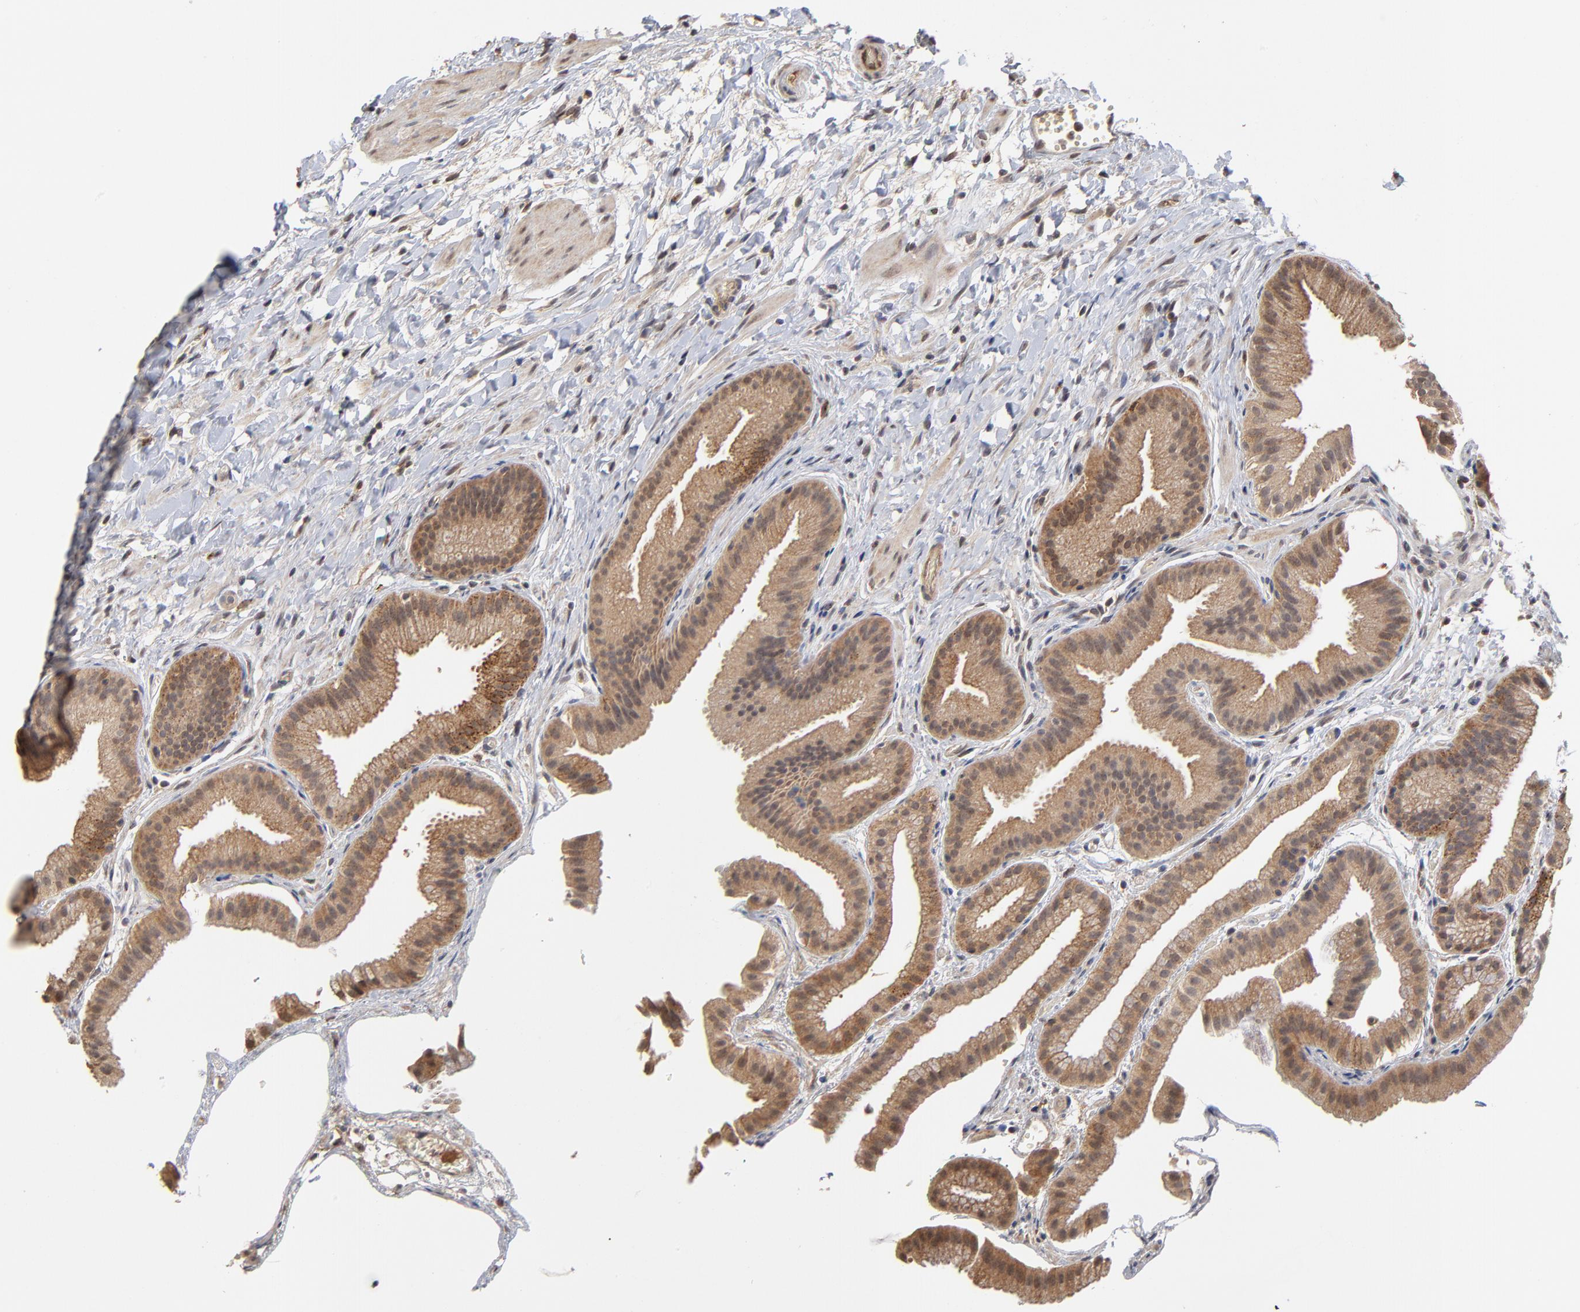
{"staining": {"intensity": "strong", "quantity": ">75%", "location": "cytoplasmic/membranous"}, "tissue": "gallbladder", "cell_type": "Glandular cells", "image_type": "normal", "snomed": [{"axis": "morphology", "description": "Normal tissue, NOS"}, {"axis": "topography", "description": "Gallbladder"}], "caption": "Immunohistochemistry image of normal gallbladder stained for a protein (brown), which exhibits high levels of strong cytoplasmic/membranous positivity in about >75% of glandular cells.", "gene": "ASB8", "patient": {"sex": "female", "age": 63}}